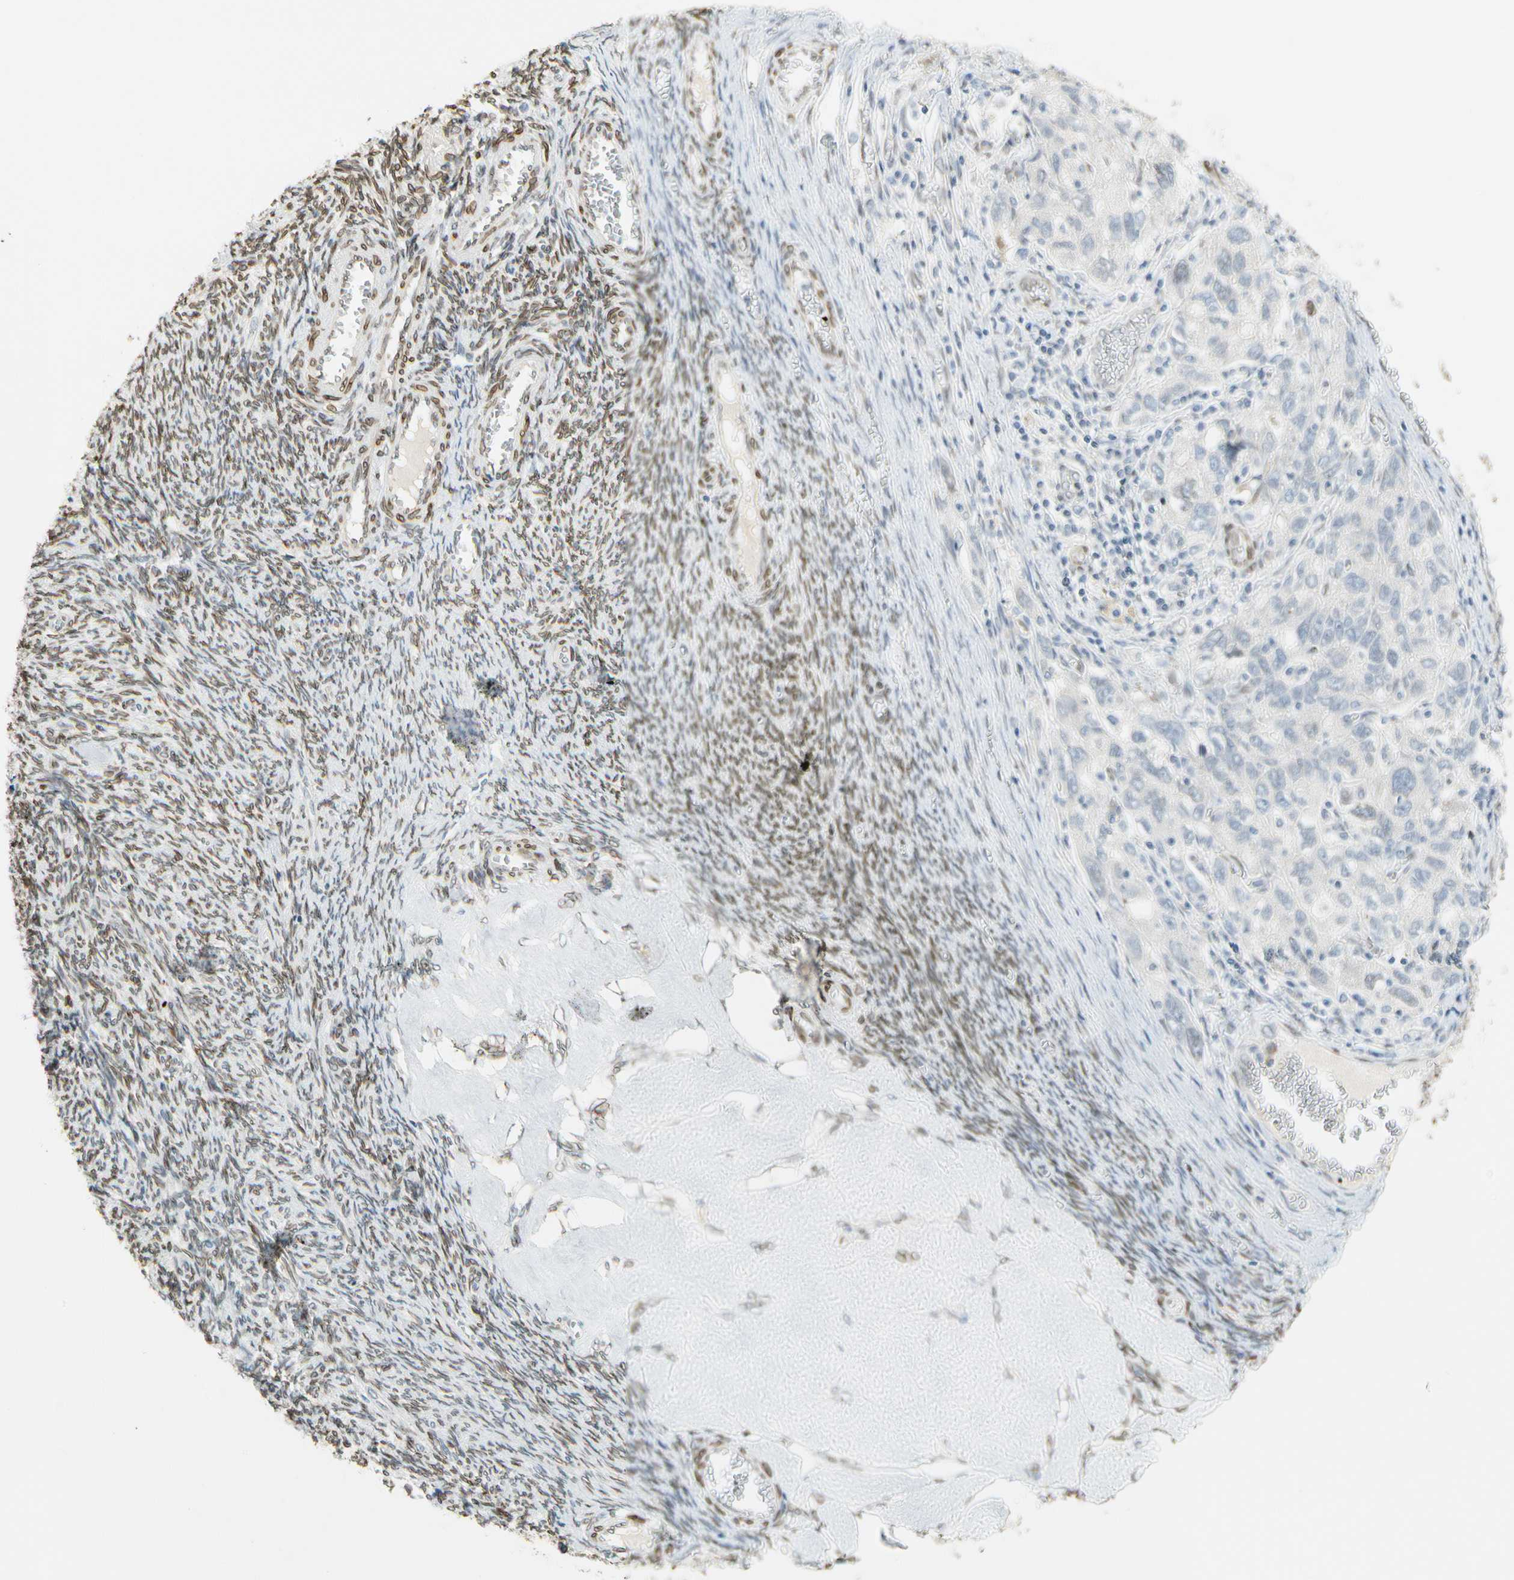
{"staining": {"intensity": "weak", "quantity": "<25%", "location": "cytoplasmic/membranous,nuclear"}, "tissue": "ovarian cancer", "cell_type": "Tumor cells", "image_type": "cancer", "snomed": [{"axis": "morphology", "description": "Carcinoma, NOS"}, {"axis": "morphology", "description": "Cystadenocarcinoma, serous, NOS"}, {"axis": "topography", "description": "Ovary"}], "caption": "Serous cystadenocarcinoma (ovarian) was stained to show a protein in brown. There is no significant staining in tumor cells. (DAB (3,3'-diaminobenzidine) immunohistochemistry, high magnification).", "gene": "SUN1", "patient": {"sex": "female", "age": 69}}